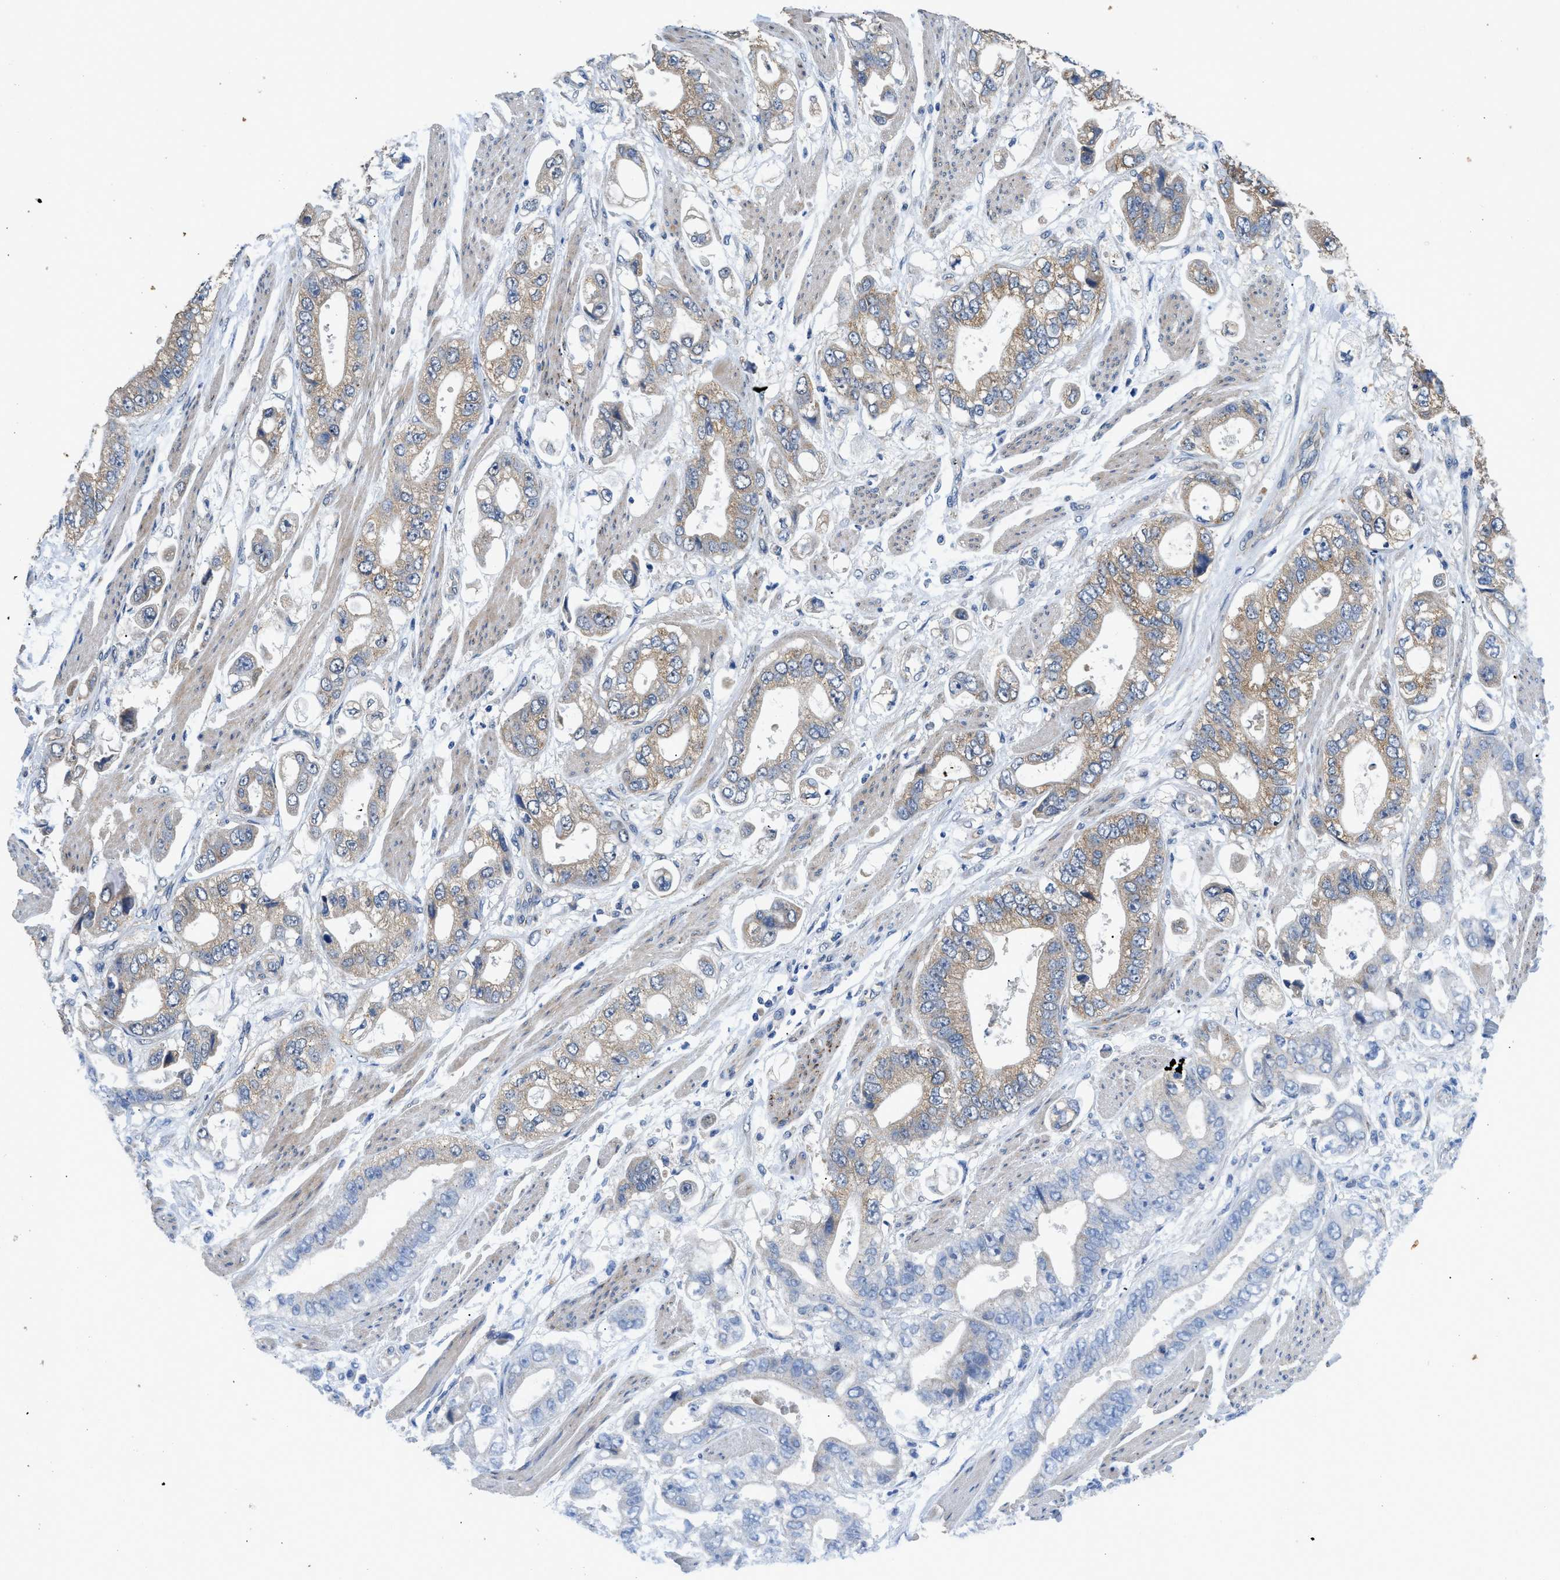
{"staining": {"intensity": "weak", "quantity": "25%-75%", "location": "cytoplasmic/membranous"}, "tissue": "stomach cancer", "cell_type": "Tumor cells", "image_type": "cancer", "snomed": [{"axis": "morphology", "description": "Normal tissue, NOS"}, {"axis": "morphology", "description": "Adenocarcinoma, NOS"}, {"axis": "topography", "description": "Stomach"}], "caption": "This histopathology image shows IHC staining of human stomach cancer, with low weak cytoplasmic/membranous expression in about 25%-75% of tumor cells.", "gene": "CDK15", "patient": {"sex": "male", "age": 62}}